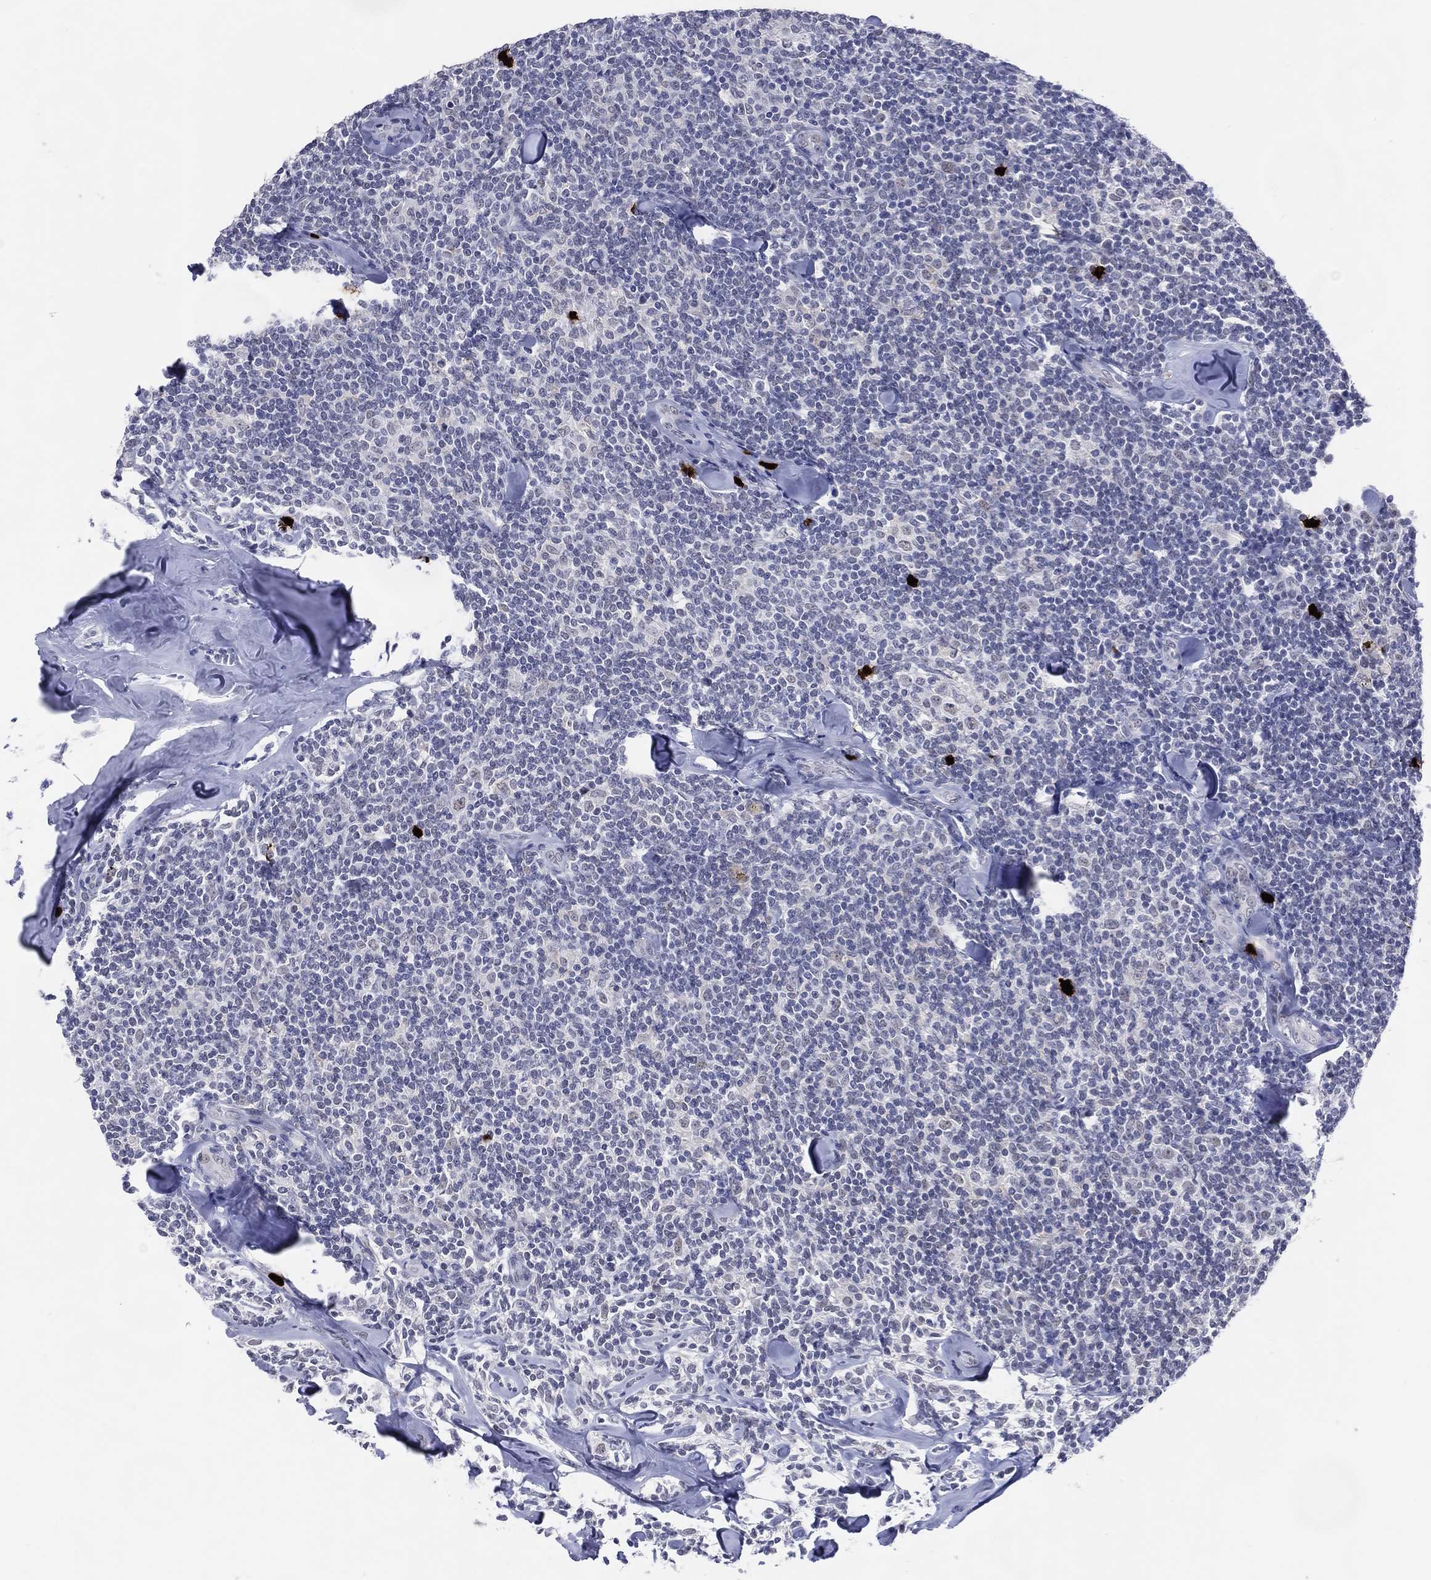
{"staining": {"intensity": "negative", "quantity": "none", "location": "none"}, "tissue": "lymphoma", "cell_type": "Tumor cells", "image_type": "cancer", "snomed": [{"axis": "morphology", "description": "Malignant lymphoma, non-Hodgkin's type, Low grade"}, {"axis": "topography", "description": "Lymph node"}], "caption": "Histopathology image shows no protein expression in tumor cells of malignant lymphoma, non-Hodgkin's type (low-grade) tissue. Brightfield microscopy of immunohistochemistry stained with DAB (3,3'-diaminobenzidine) (brown) and hematoxylin (blue), captured at high magnification.", "gene": "CFAP58", "patient": {"sex": "female", "age": 56}}